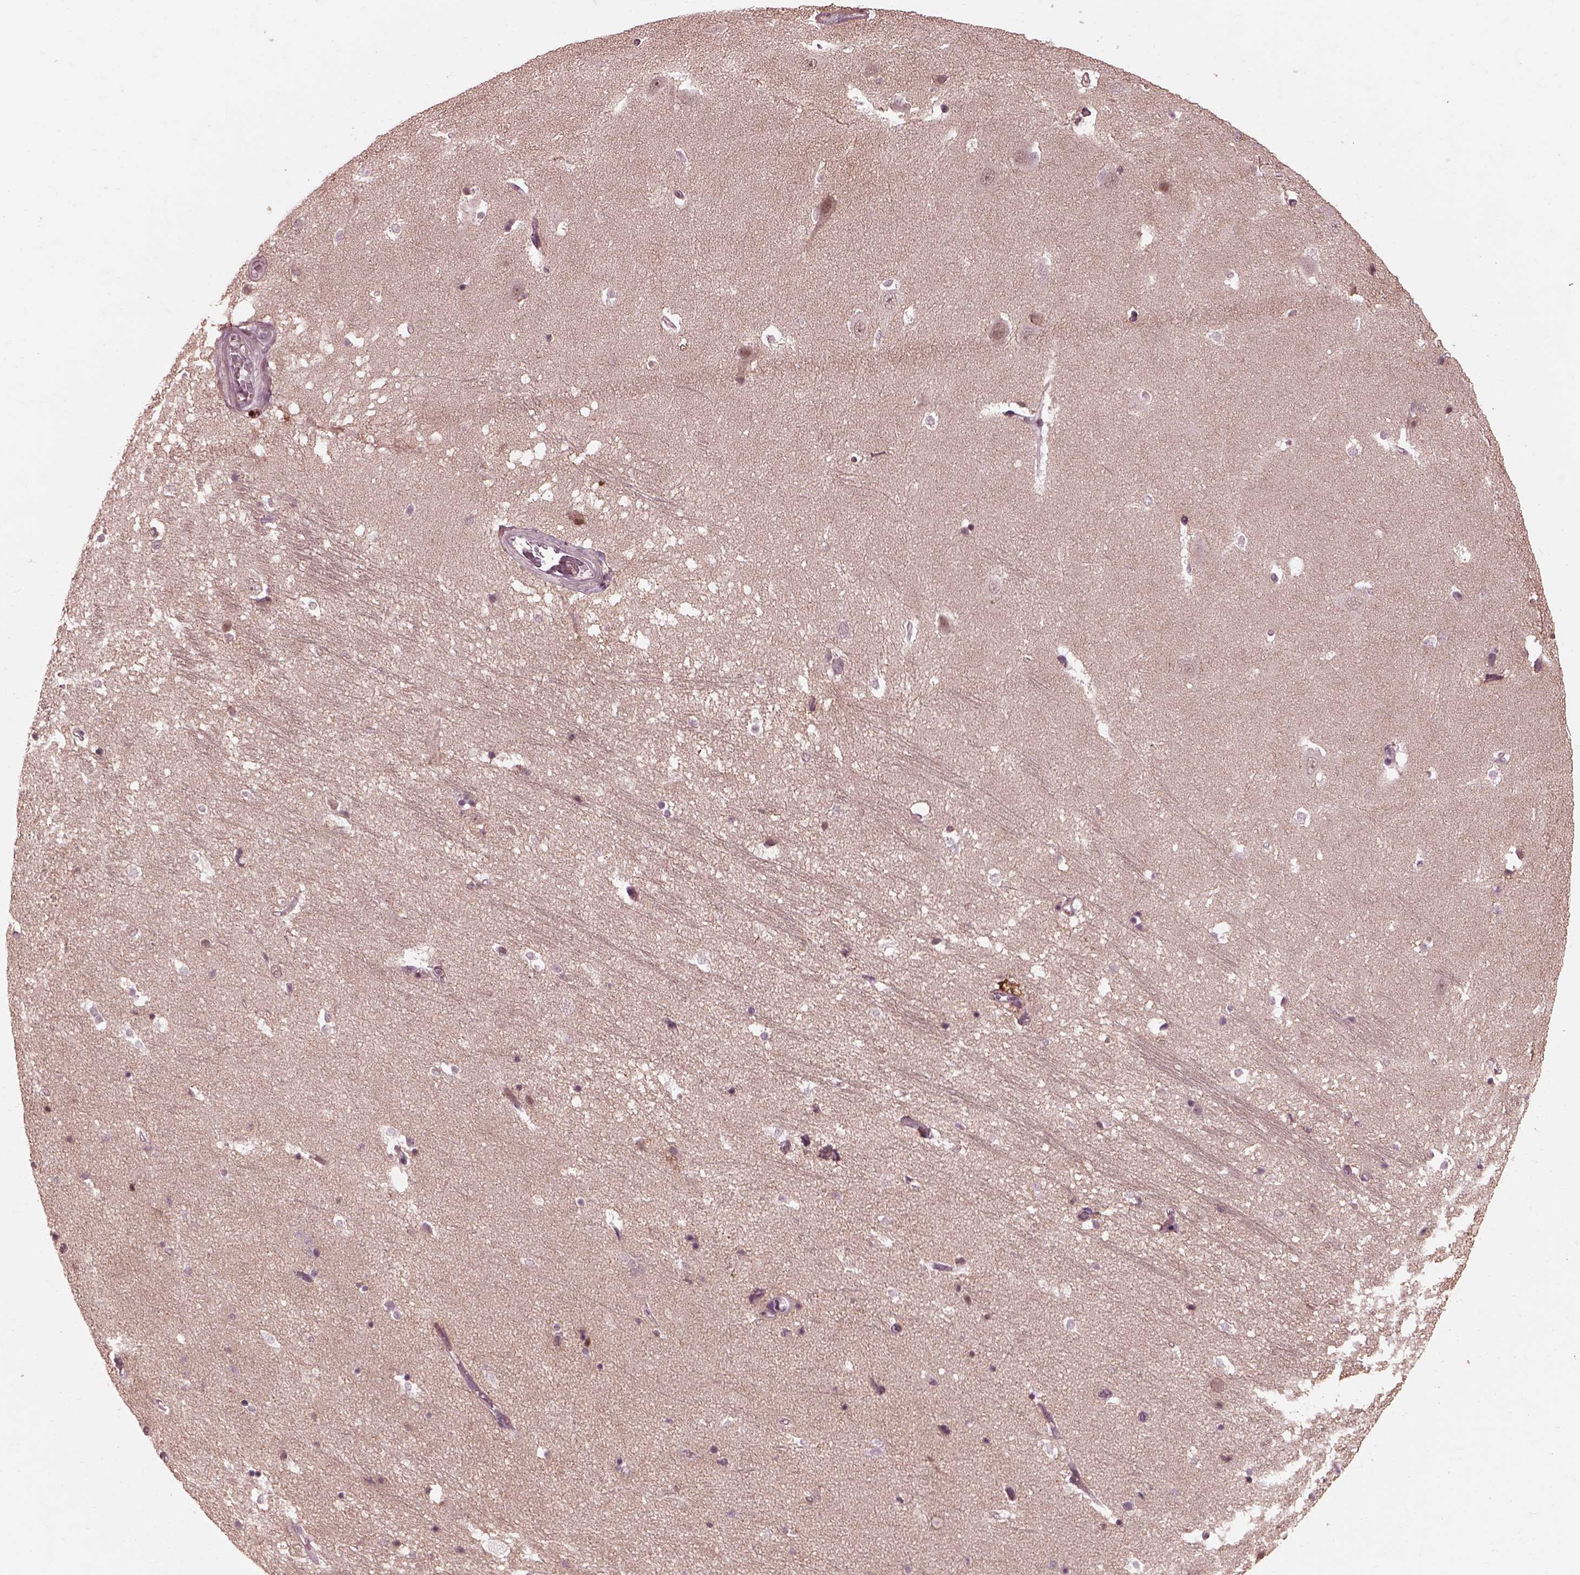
{"staining": {"intensity": "negative", "quantity": "none", "location": "none"}, "tissue": "hippocampus", "cell_type": "Glial cells", "image_type": "normal", "snomed": [{"axis": "morphology", "description": "Normal tissue, NOS"}, {"axis": "topography", "description": "Hippocampus"}], "caption": "The photomicrograph displays no significant expression in glial cells of hippocampus.", "gene": "EFEMP1", "patient": {"sex": "male", "age": 44}}